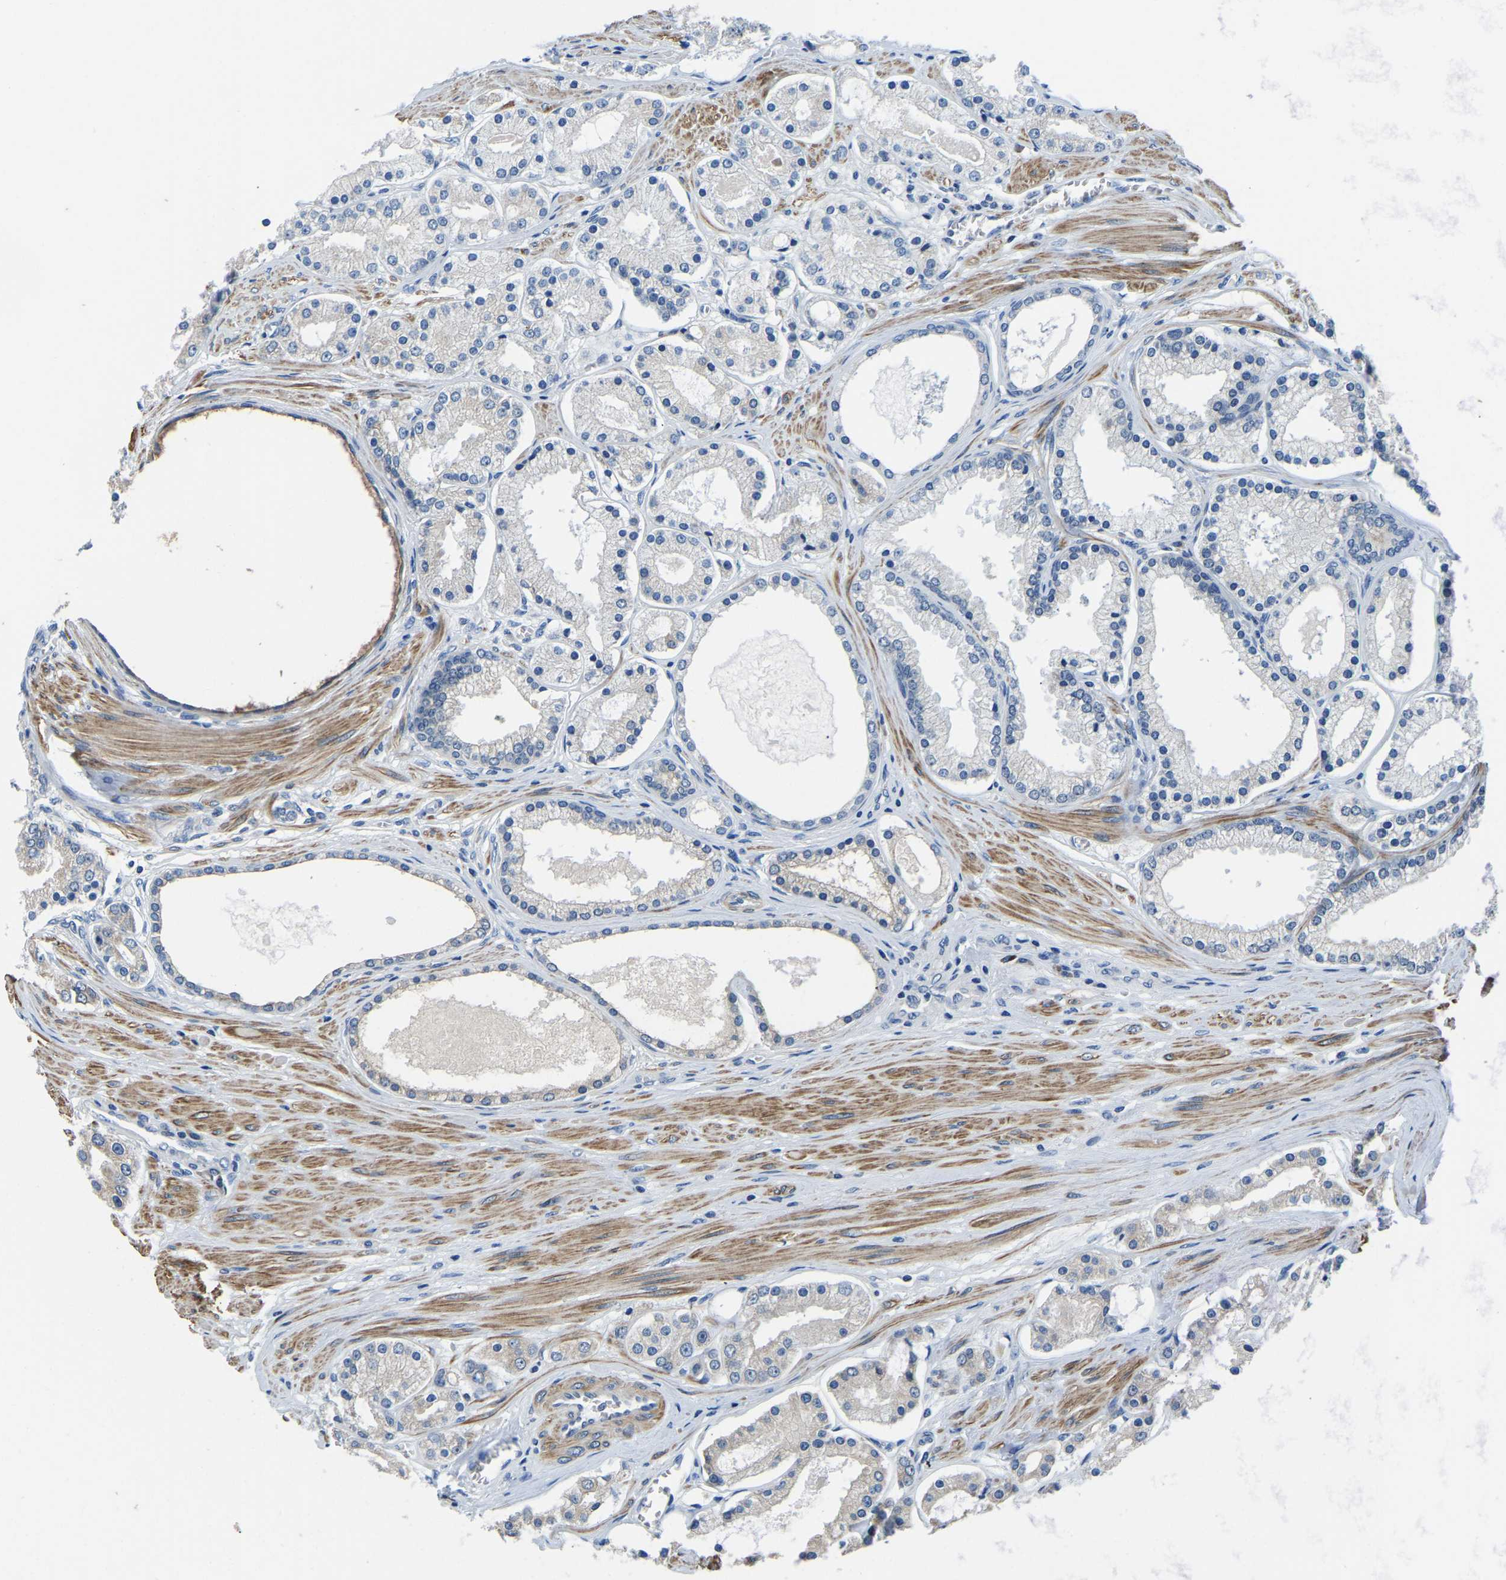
{"staining": {"intensity": "negative", "quantity": "none", "location": "none"}, "tissue": "prostate cancer", "cell_type": "Tumor cells", "image_type": "cancer", "snomed": [{"axis": "morphology", "description": "Adenocarcinoma, High grade"}, {"axis": "topography", "description": "Prostate"}], "caption": "Prostate high-grade adenocarcinoma was stained to show a protein in brown. There is no significant staining in tumor cells.", "gene": "LIAS", "patient": {"sex": "male", "age": 66}}